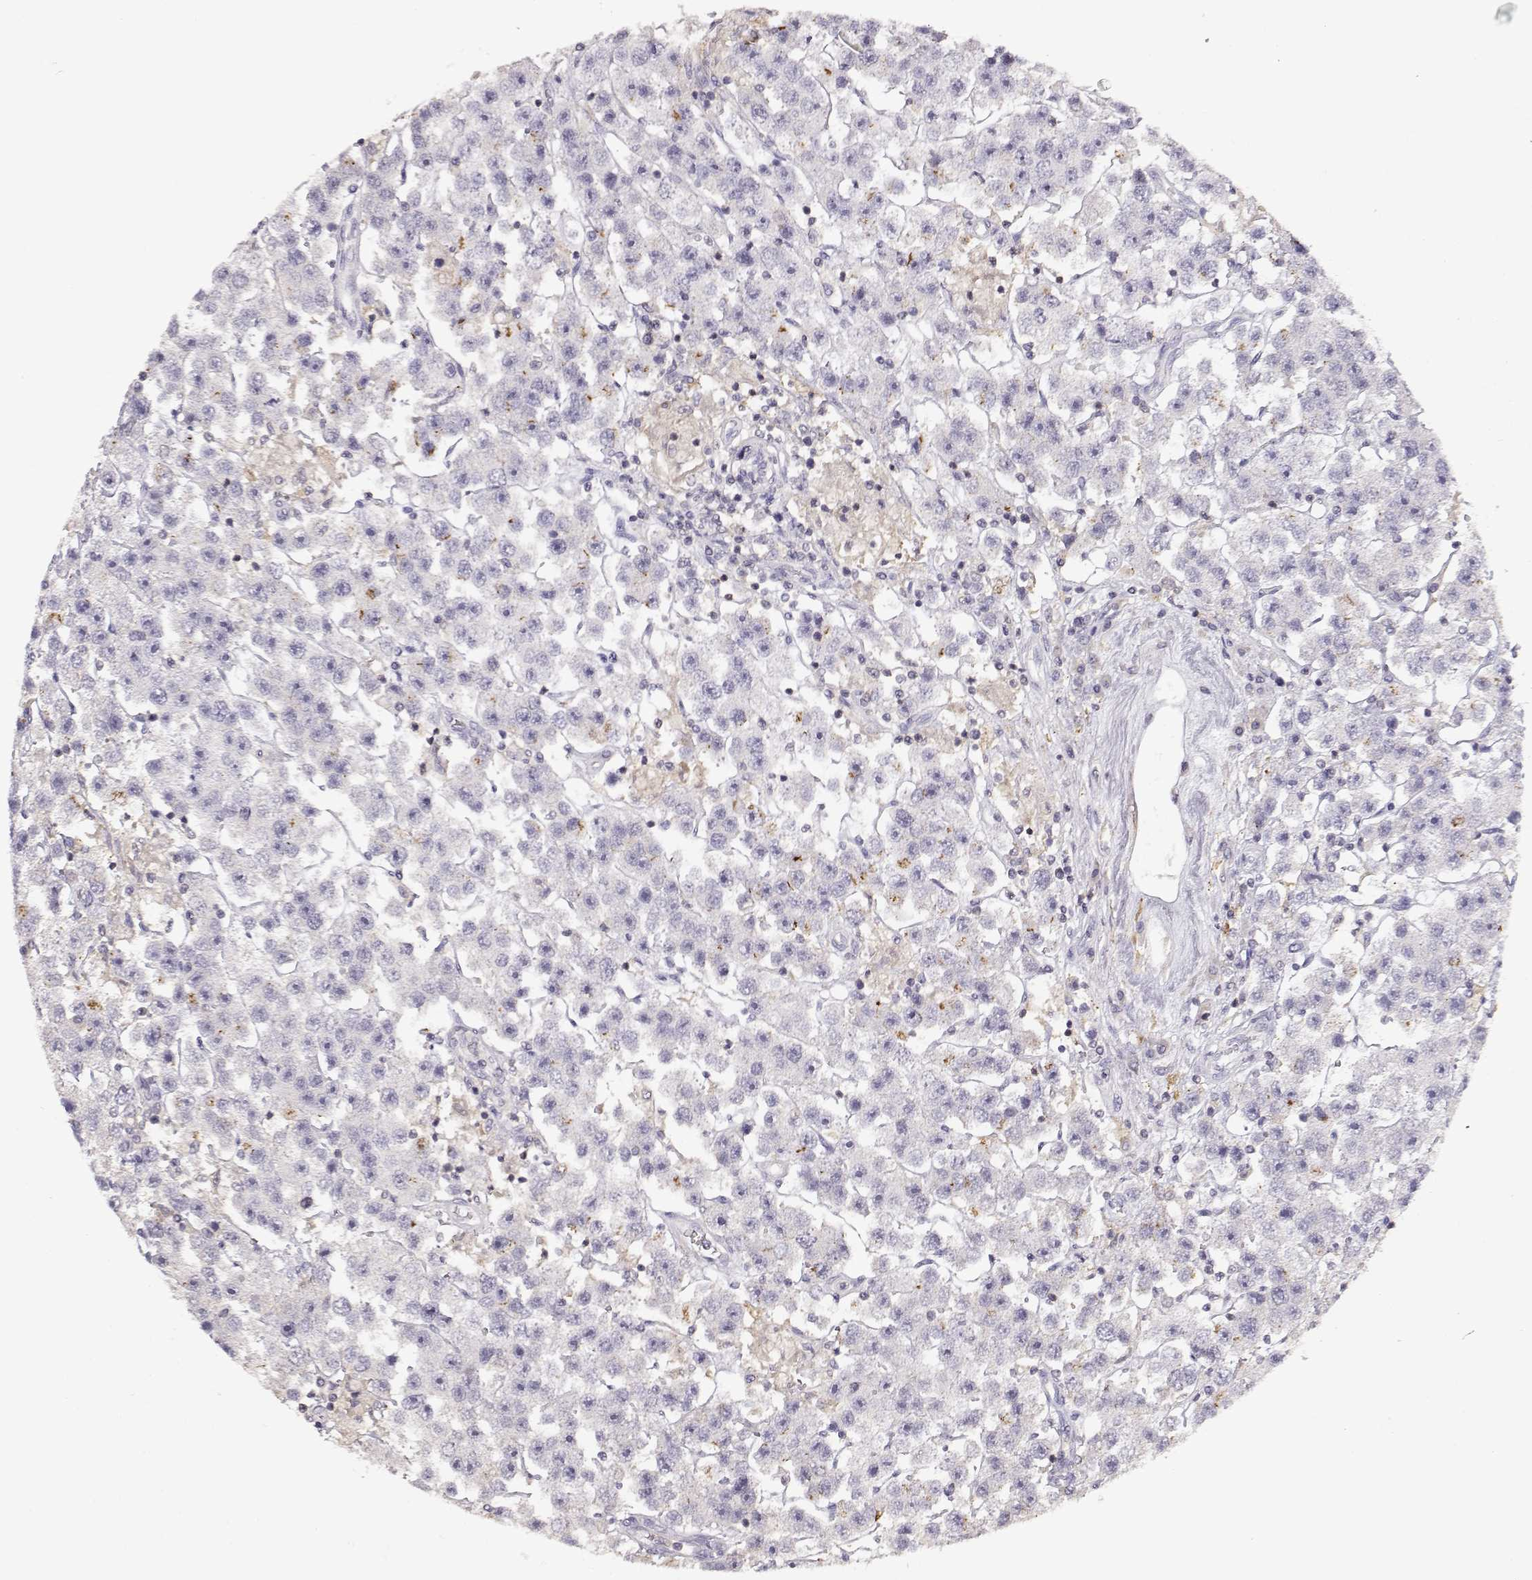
{"staining": {"intensity": "negative", "quantity": "none", "location": "none"}, "tissue": "testis cancer", "cell_type": "Tumor cells", "image_type": "cancer", "snomed": [{"axis": "morphology", "description": "Seminoma, NOS"}, {"axis": "topography", "description": "Testis"}], "caption": "The histopathology image displays no staining of tumor cells in testis cancer (seminoma).", "gene": "VAV1", "patient": {"sex": "male", "age": 45}}